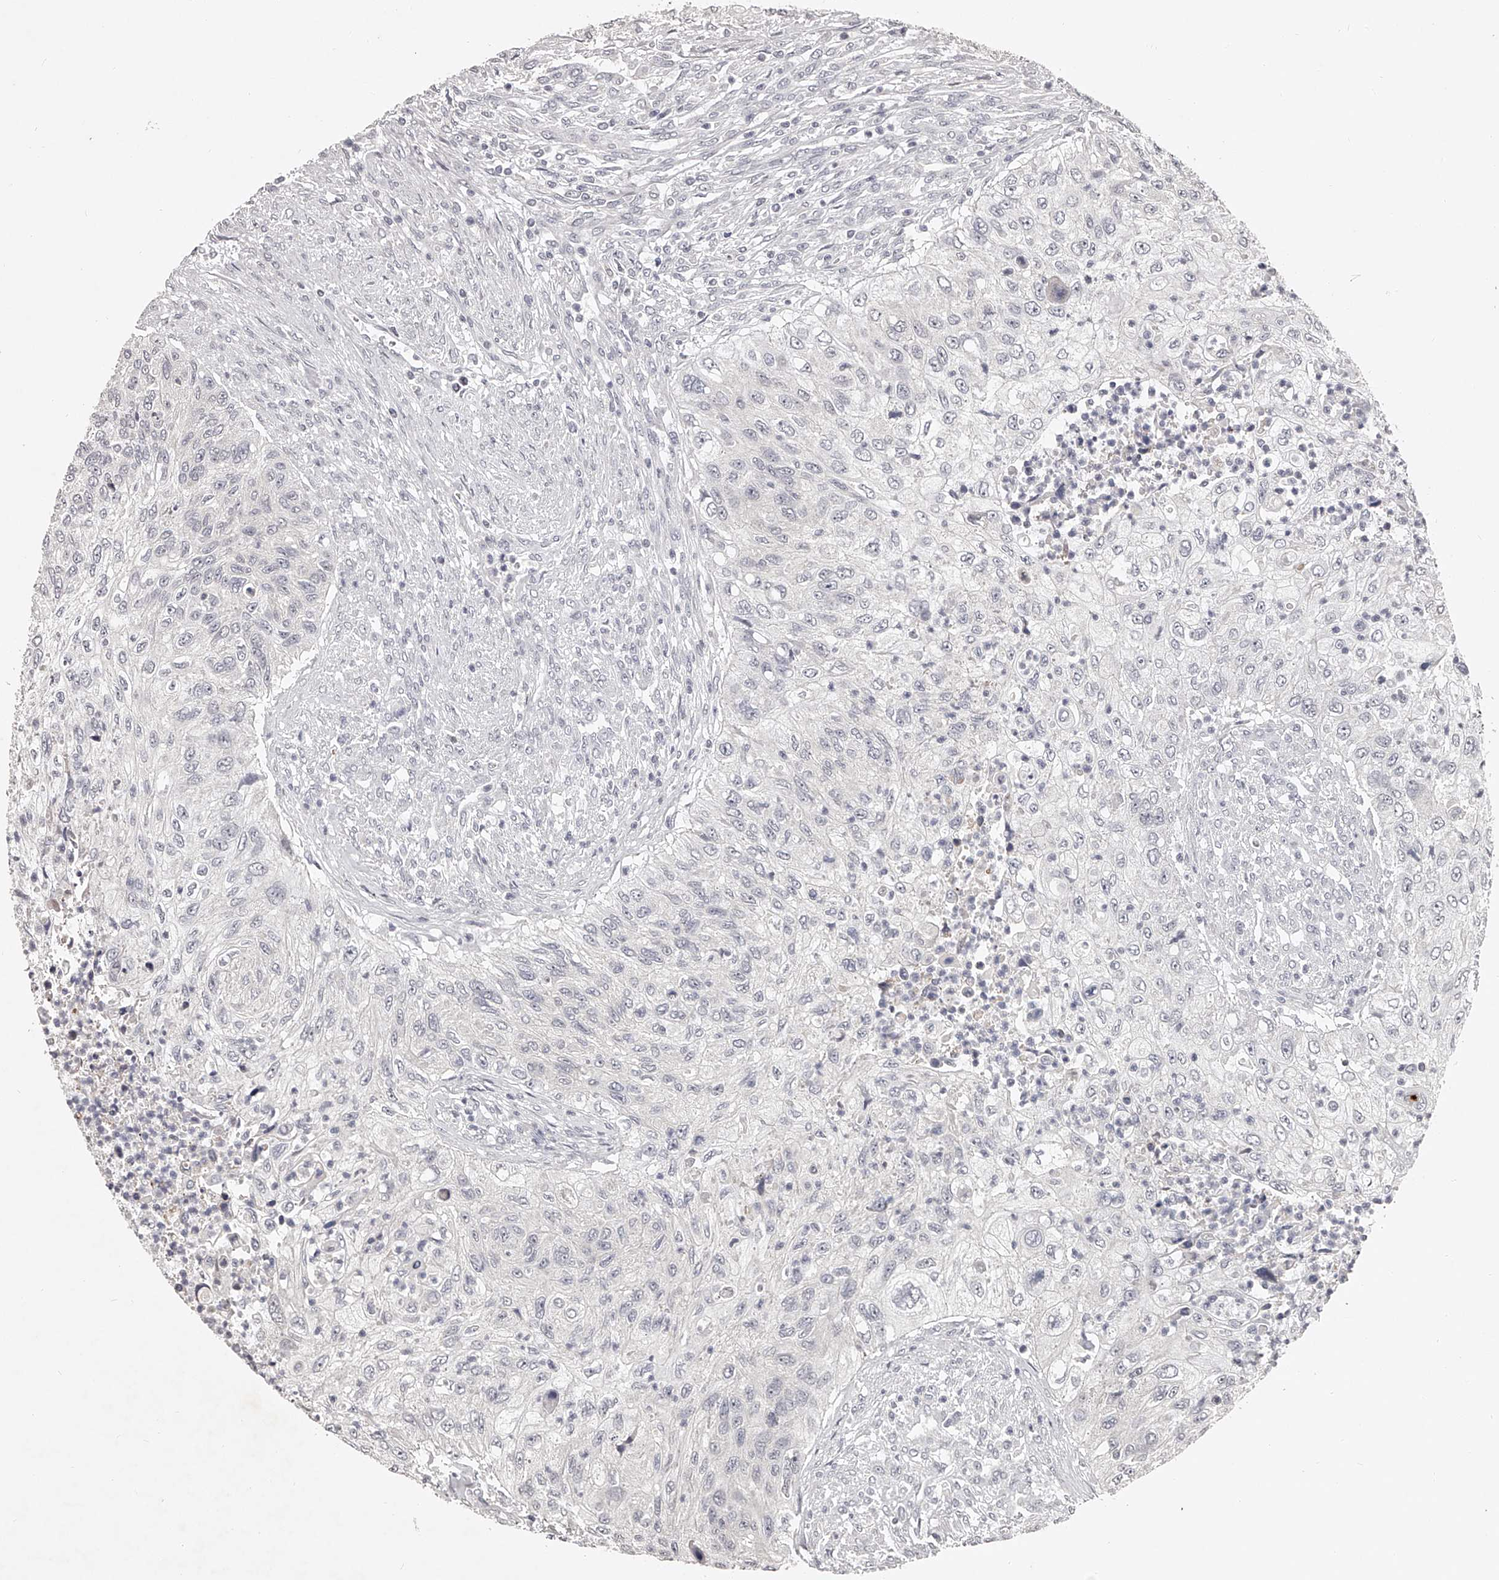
{"staining": {"intensity": "negative", "quantity": "none", "location": "none"}, "tissue": "urothelial cancer", "cell_type": "Tumor cells", "image_type": "cancer", "snomed": [{"axis": "morphology", "description": "Urothelial carcinoma, High grade"}, {"axis": "topography", "description": "Urinary bladder"}], "caption": "Immunohistochemistry photomicrograph of neoplastic tissue: human urothelial cancer stained with DAB (3,3'-diaminobenzidine) displays no significant protein staining in tumor cells.", "gene": "NT5DC1", "patient": {"sex": "female", "age": 60}}